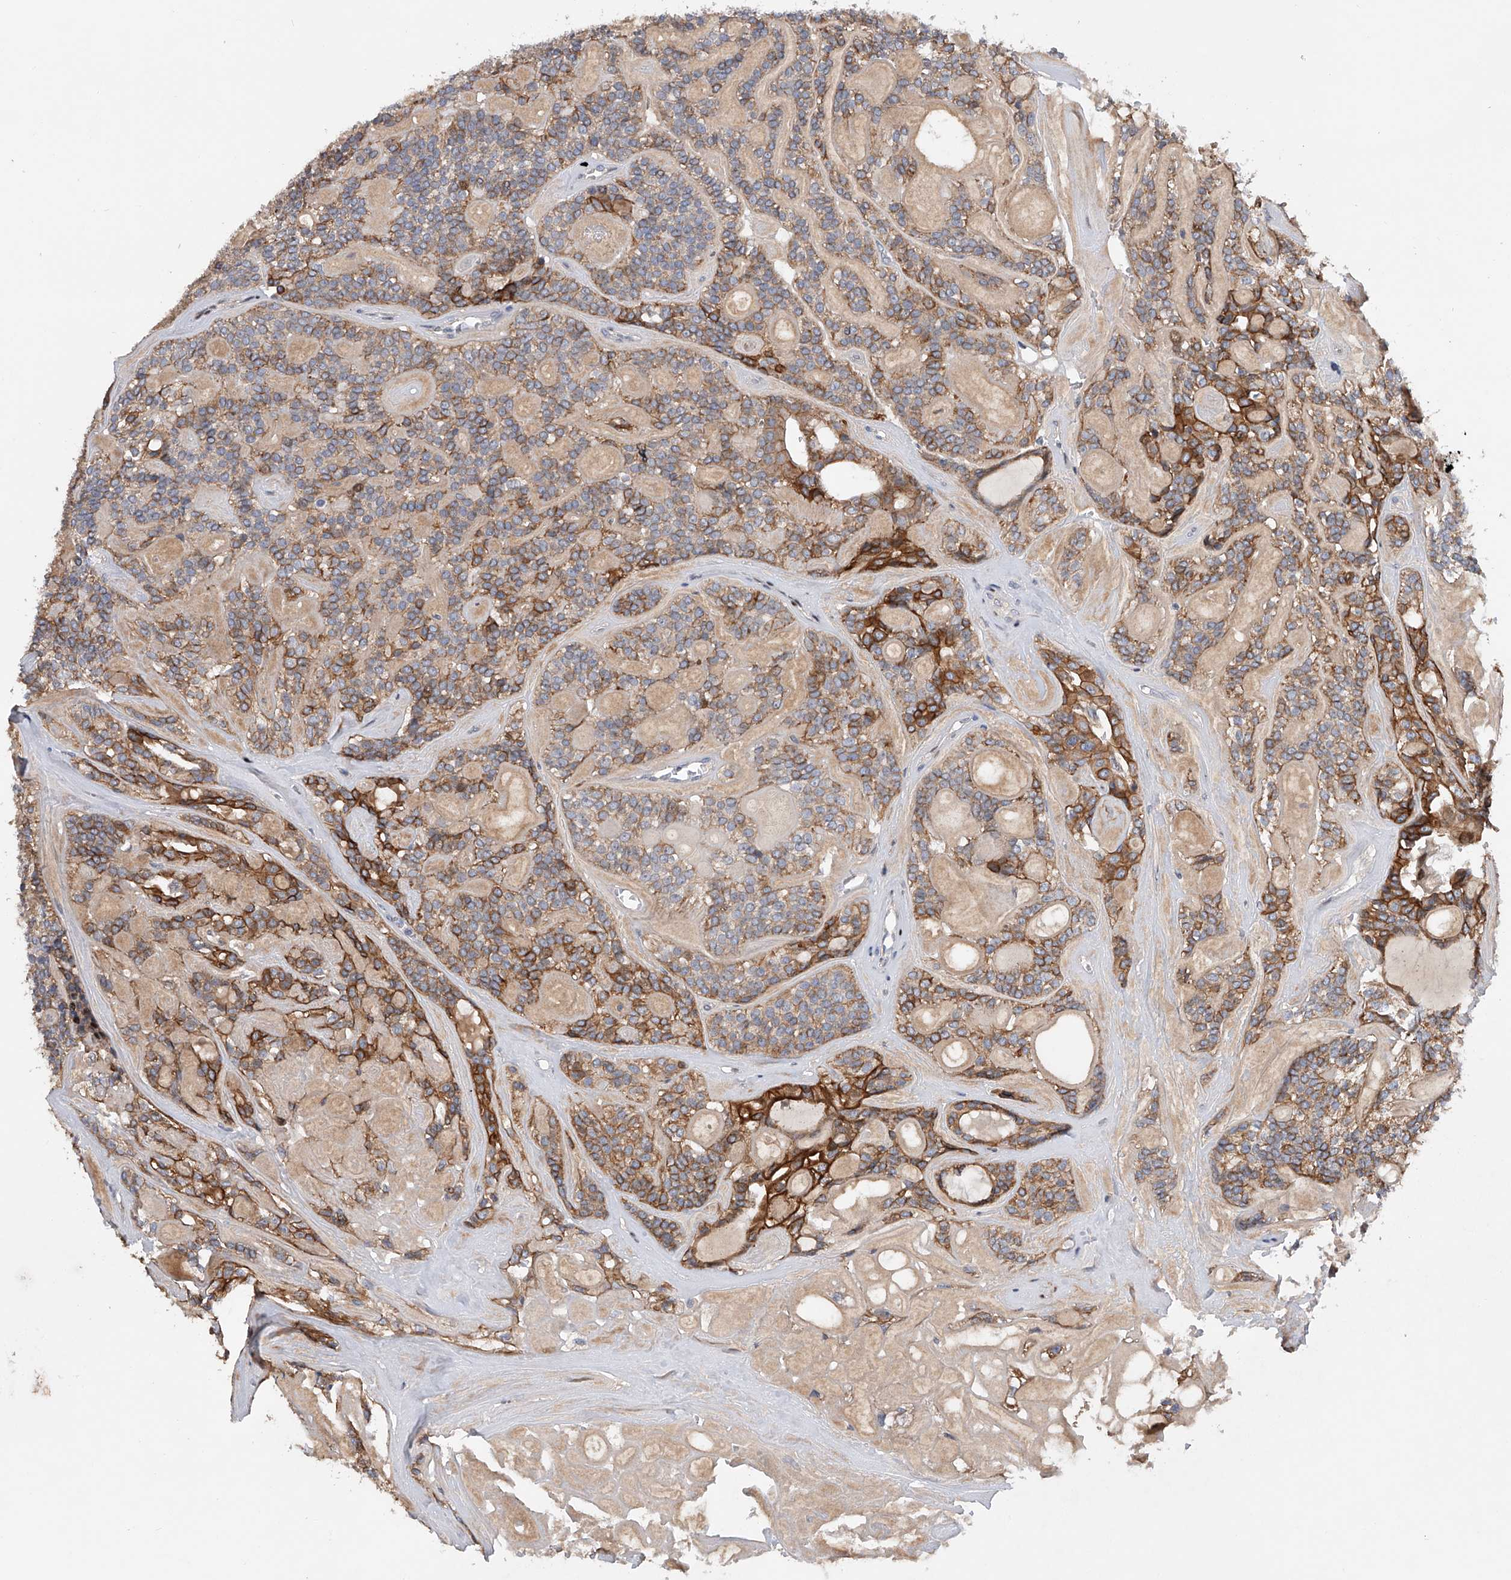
{"staining": {"intensity": "strong", "quantity": "25%-75%", "location": "cytoplasmic/membranous"}, "tissue": "head and neck cancer", "cell_type": "Tumor cells", "image_type": "cancer", "snomed": [{"axis": "morphology", "description": "Adenocarcinoma, NOS"}, {"axis": "topography", "description": "Head-Neck"}], "caption": "A high amount of strong cytoplasmic/membranous expression is appreciated in approximately 25%-75% of tumor cells in adenocarcinoma (head and neck) tissue. Using DAB (3,3'-diaminobenzidine) (brown) and hematoxylin (blue) stains, captured at high magnification using brightfield microscopy.", "gene": "CDH12", "patient": {"sex": "male", "age": 66}}